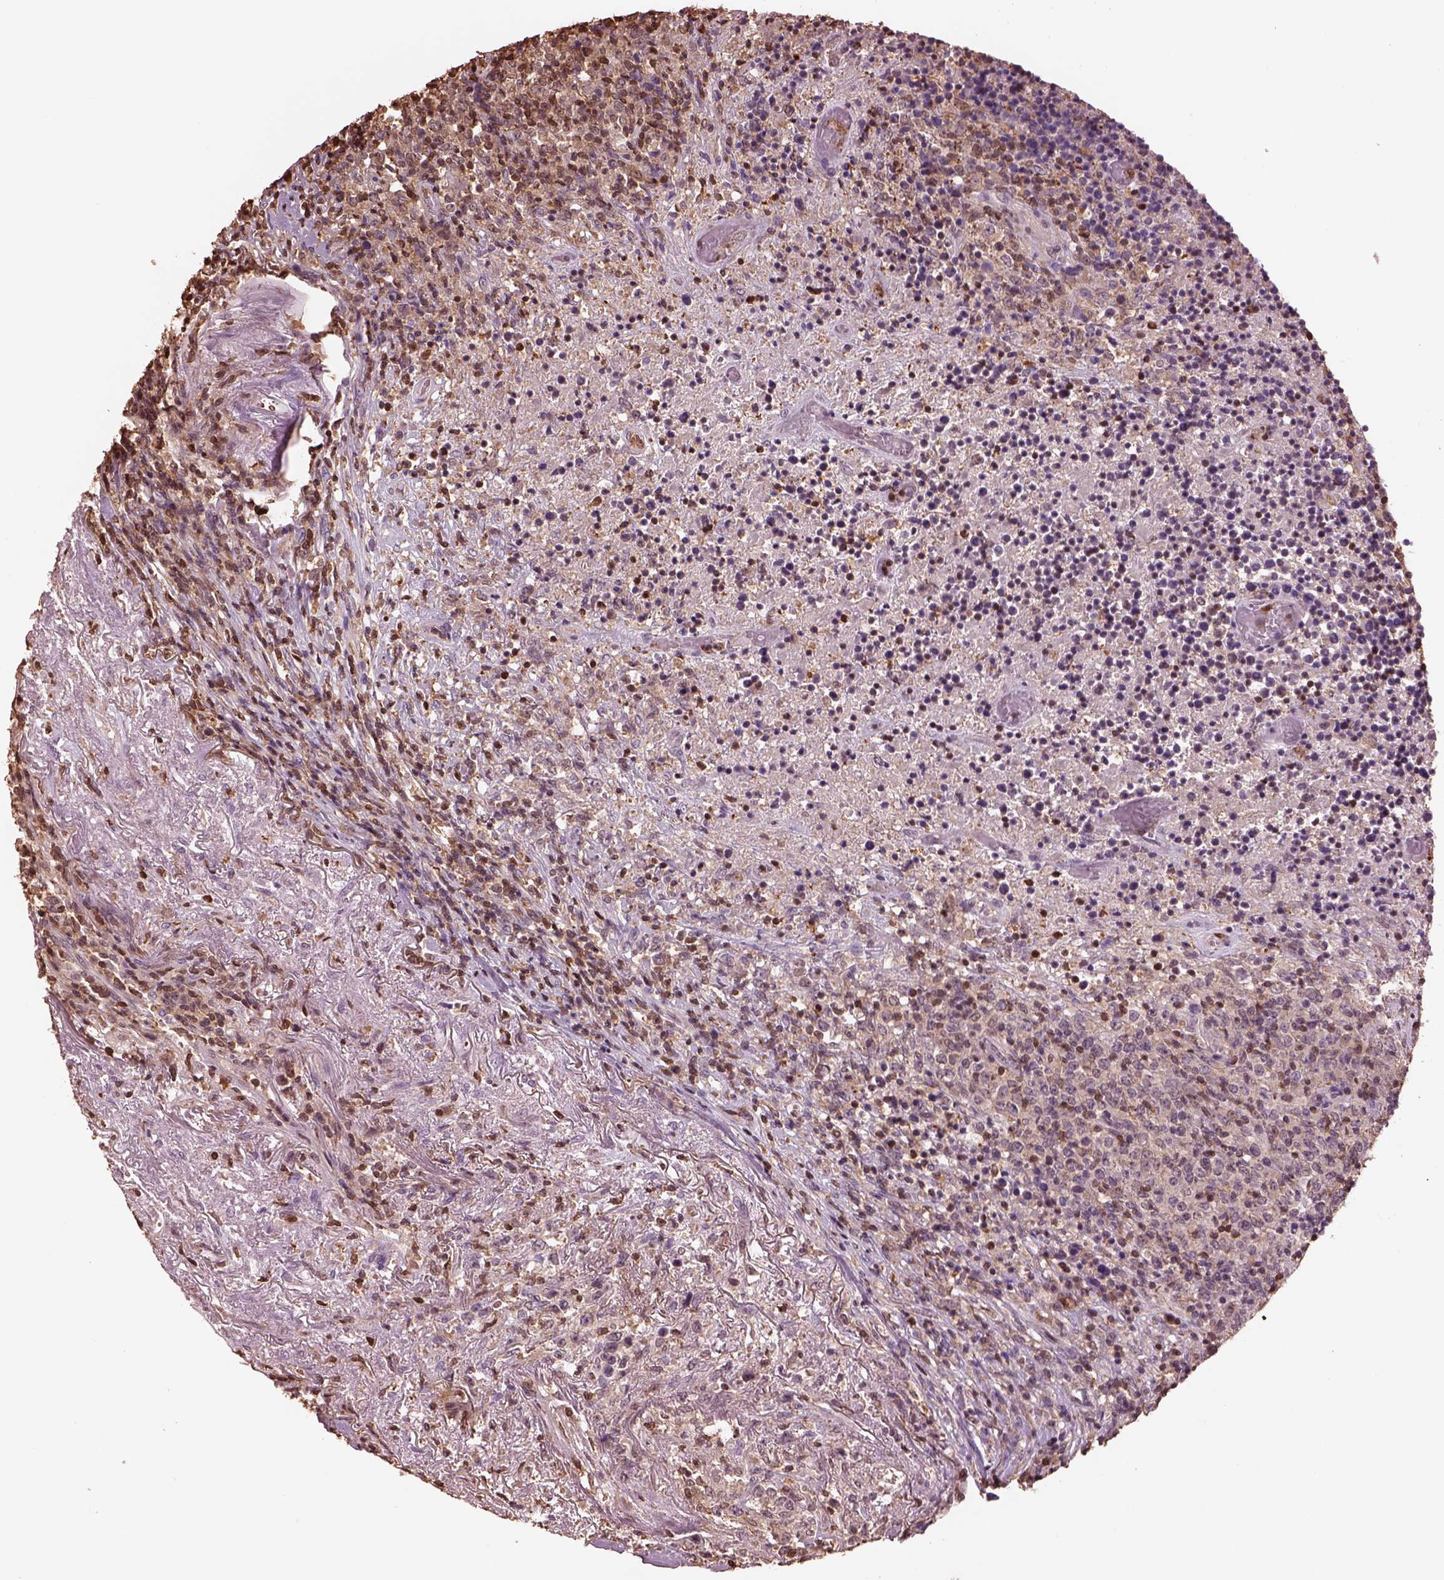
{"staining": {"intensity": "moderate", "quantity": "<25%", "location": "cytoplasmic/membranous,nuclear"}, "tissue": "lymphoma", "cell_type": "Tumor cells", "image_type": "cancer", "snomed": [{"axis": "morphology", "description": "Malignant lymphoma, non-Hodgkin's type, High grade"}, {"axis": "topography", "description": "Lung"}], "caption": "Protein expression analysis of high-grade malignant lymphoma, non-Hodgkin's type demonstrates moderate cytoplasmic/membranous and nuclear expression in about <25% of tumor cells.", "gene": "IL31RA", "patient": {"sex": "male", "age": 79}}